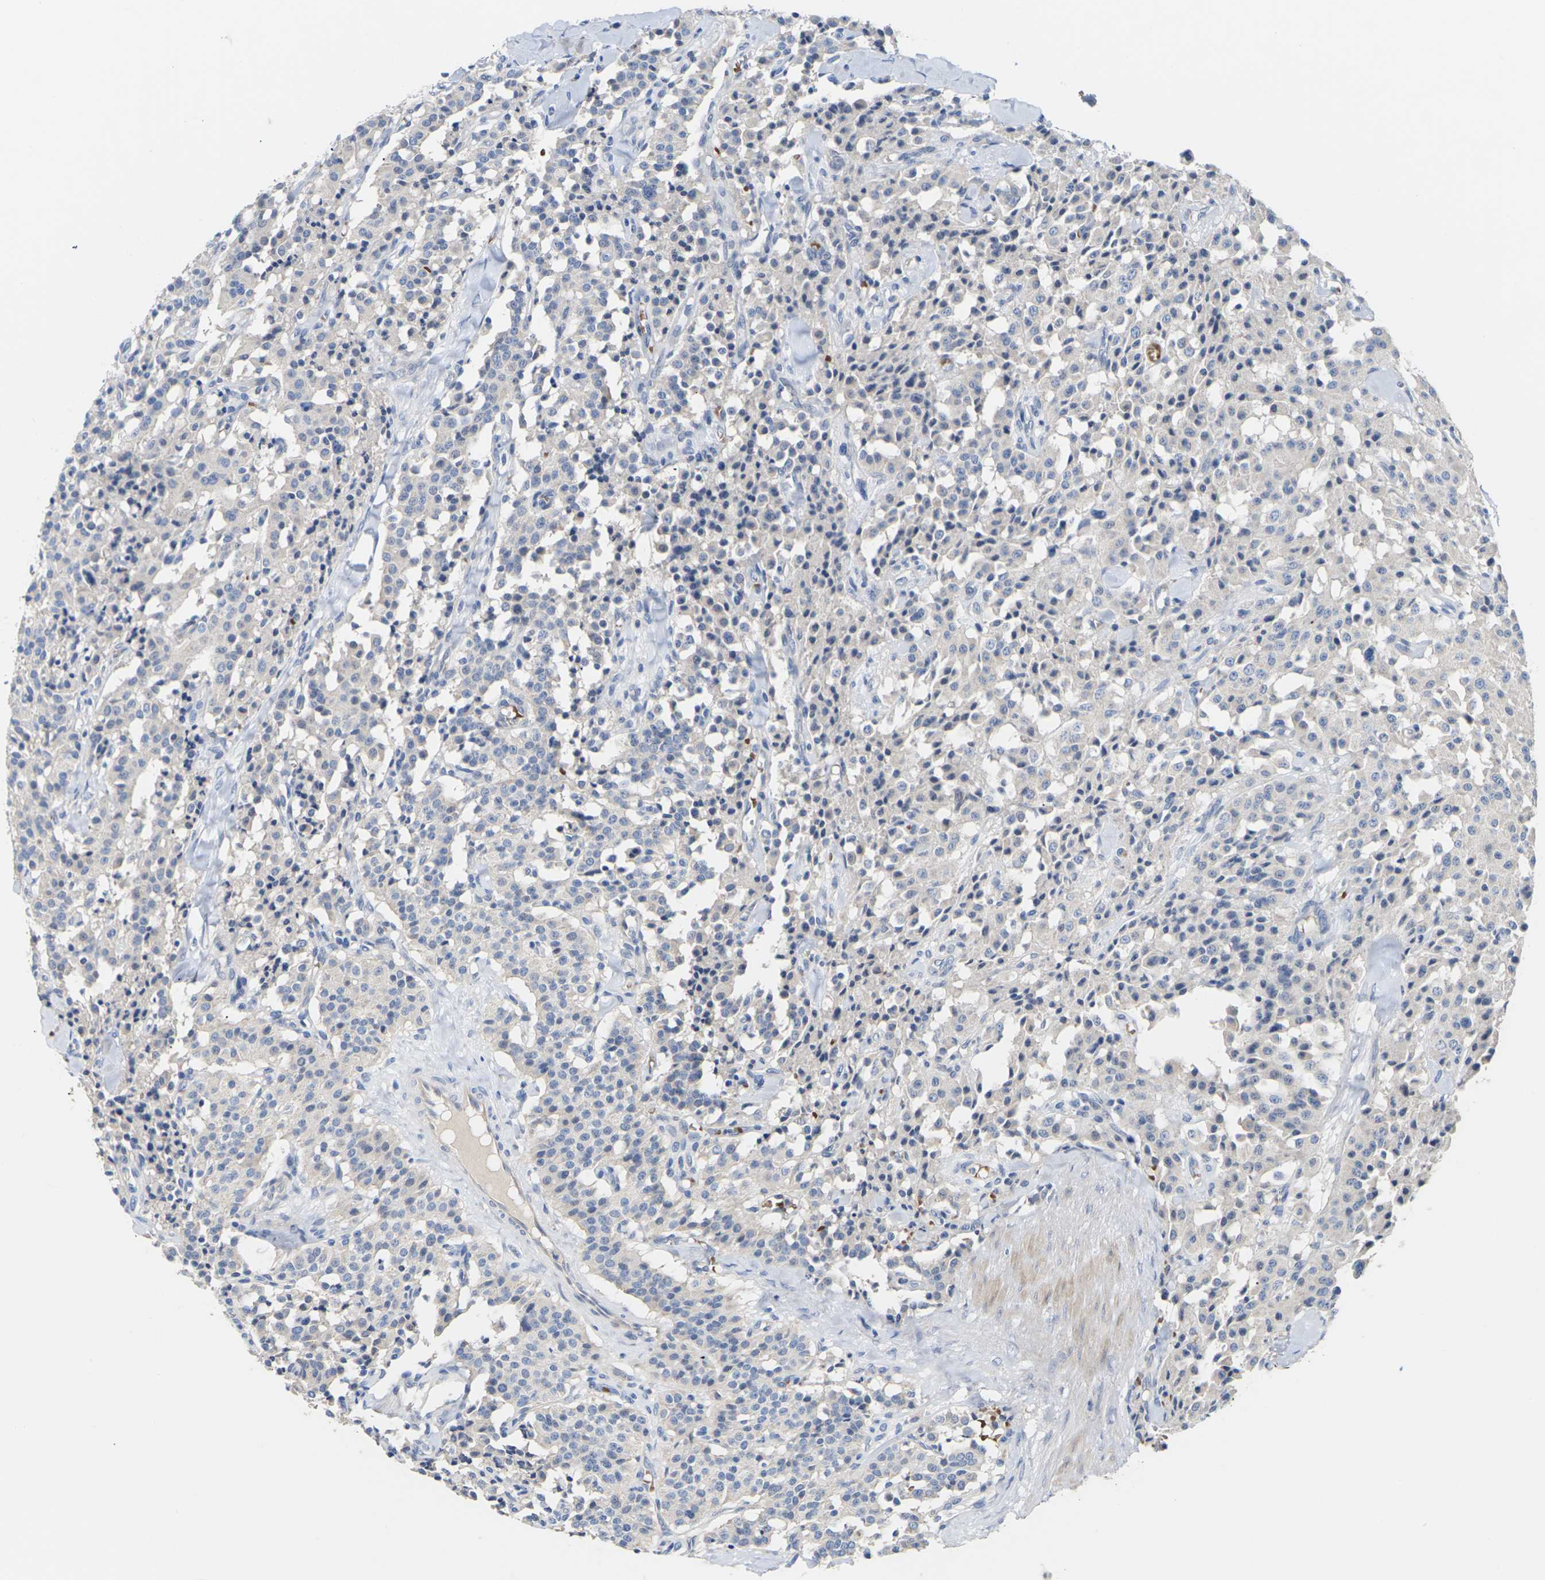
{"staining": {"intensity": "negative", "quantity": "none", "location": "none"}, "tissue": "carcinoid", "cell_type": "Tumor cells", "image_type": "cancer", "snomed": [{"axis": "morphology", "description": "Carcinoid, malignant, NOS"}, {"axis": "topography", "description": "Lung"}], "caption": "IHC photomicrograph of neoplastic tissue: carcinoid stained with DAB (3,3'-diaminobenzidine) reveals no significant protein expression in tumor cells.", "gene": "TMCO4", "patient": {"sex": "male", "age": 30}}